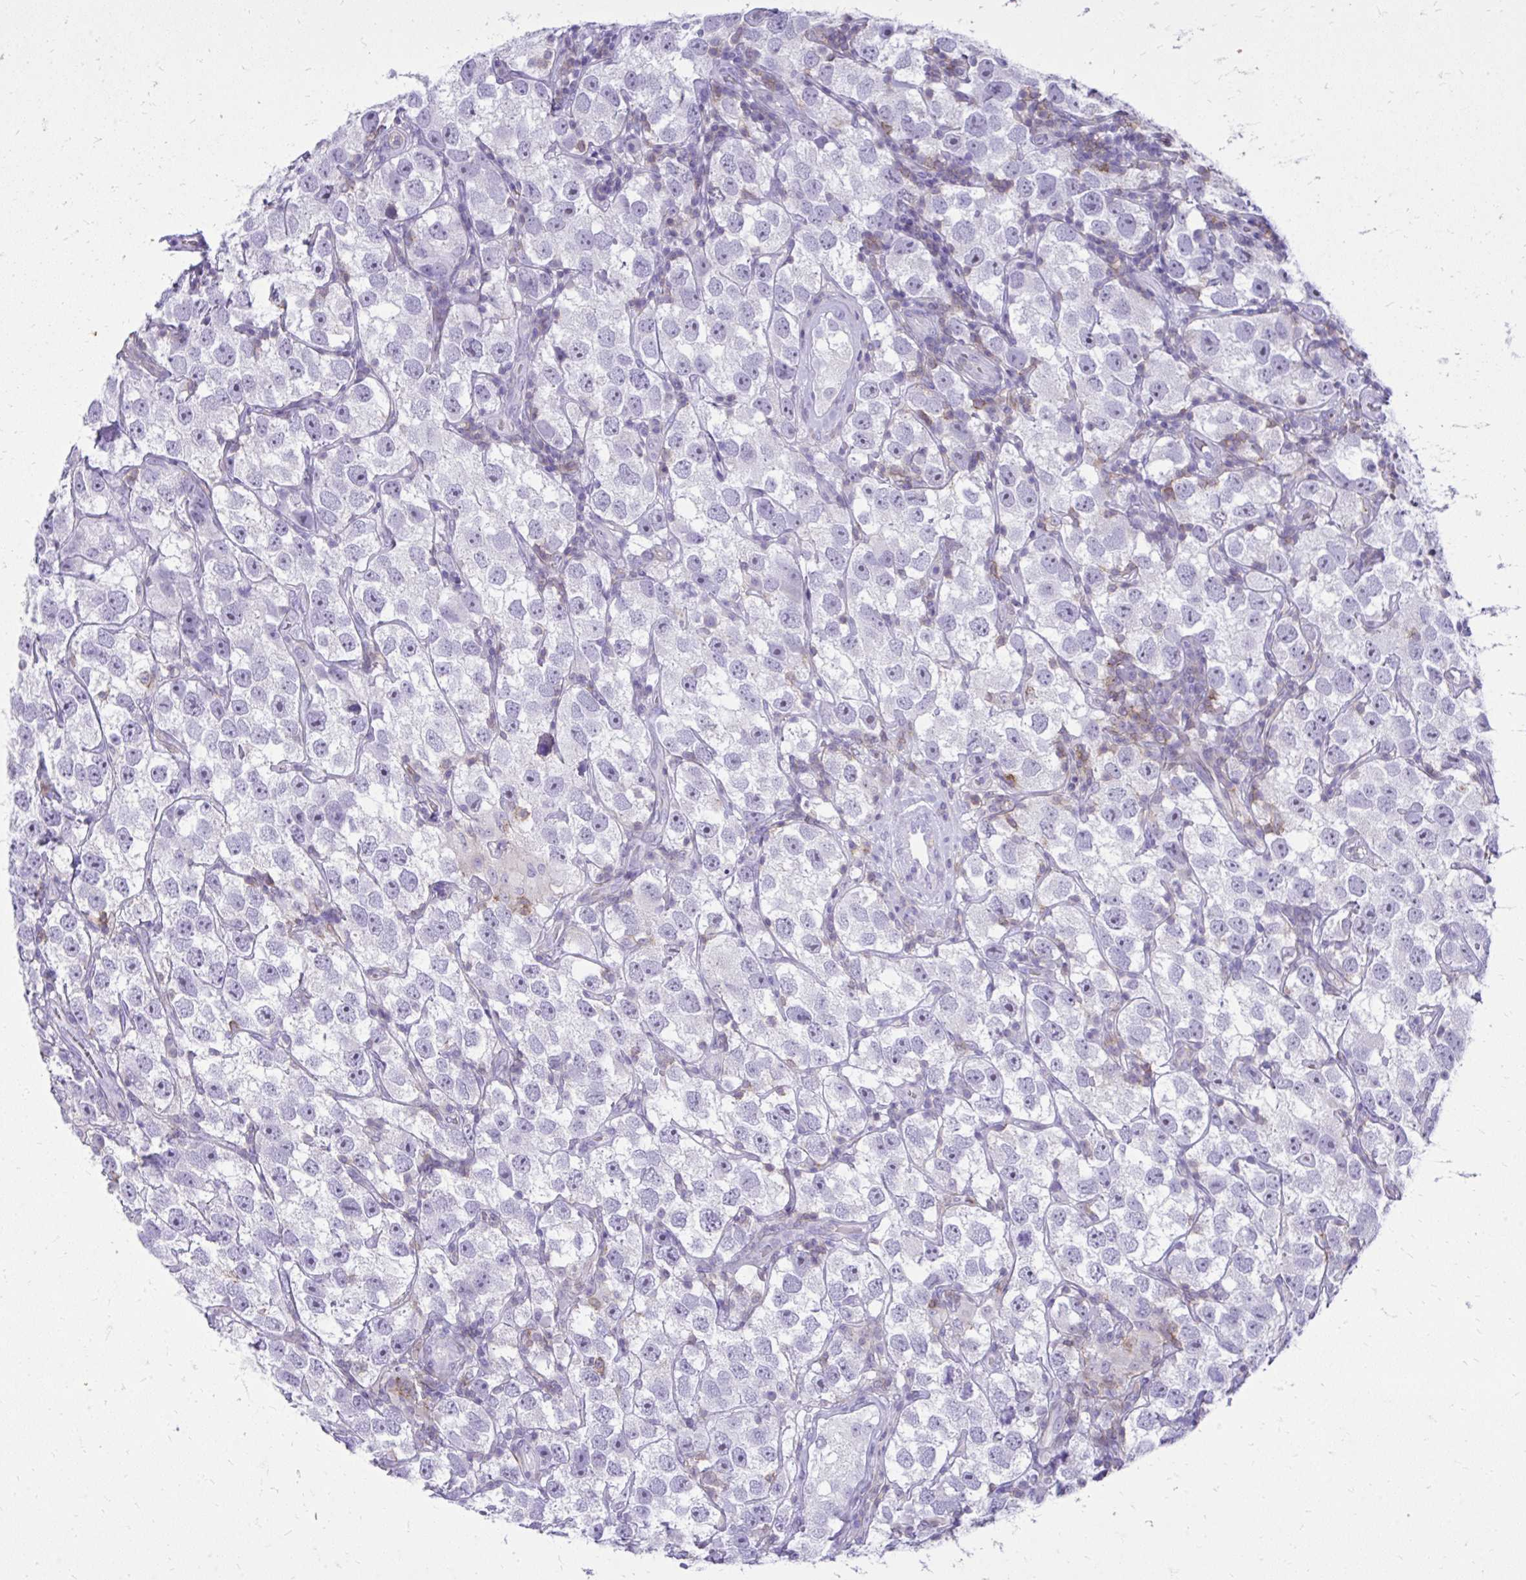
{"staining": {"intensity": "negative", "quantity": "none", "location": "none"}, "tissue": "testis cancer", "cell_type": "Tumor cells", "image_type": "cancer", "snomed": [{"axis": "morphology", "description": "Seminoma, NOS"}, {"axis": "topography", "description": "Testis"}], "caption": "High magnification brightfield microscopy of testis seminoma stained with DAB (3,3'-diaminobenzidine) (brown) and counterstained with hematoxylin (blue): tumor cells show no significant positivity.", "gene": "GPRIN3", "patient": {"sex": "male", "age": 26}}